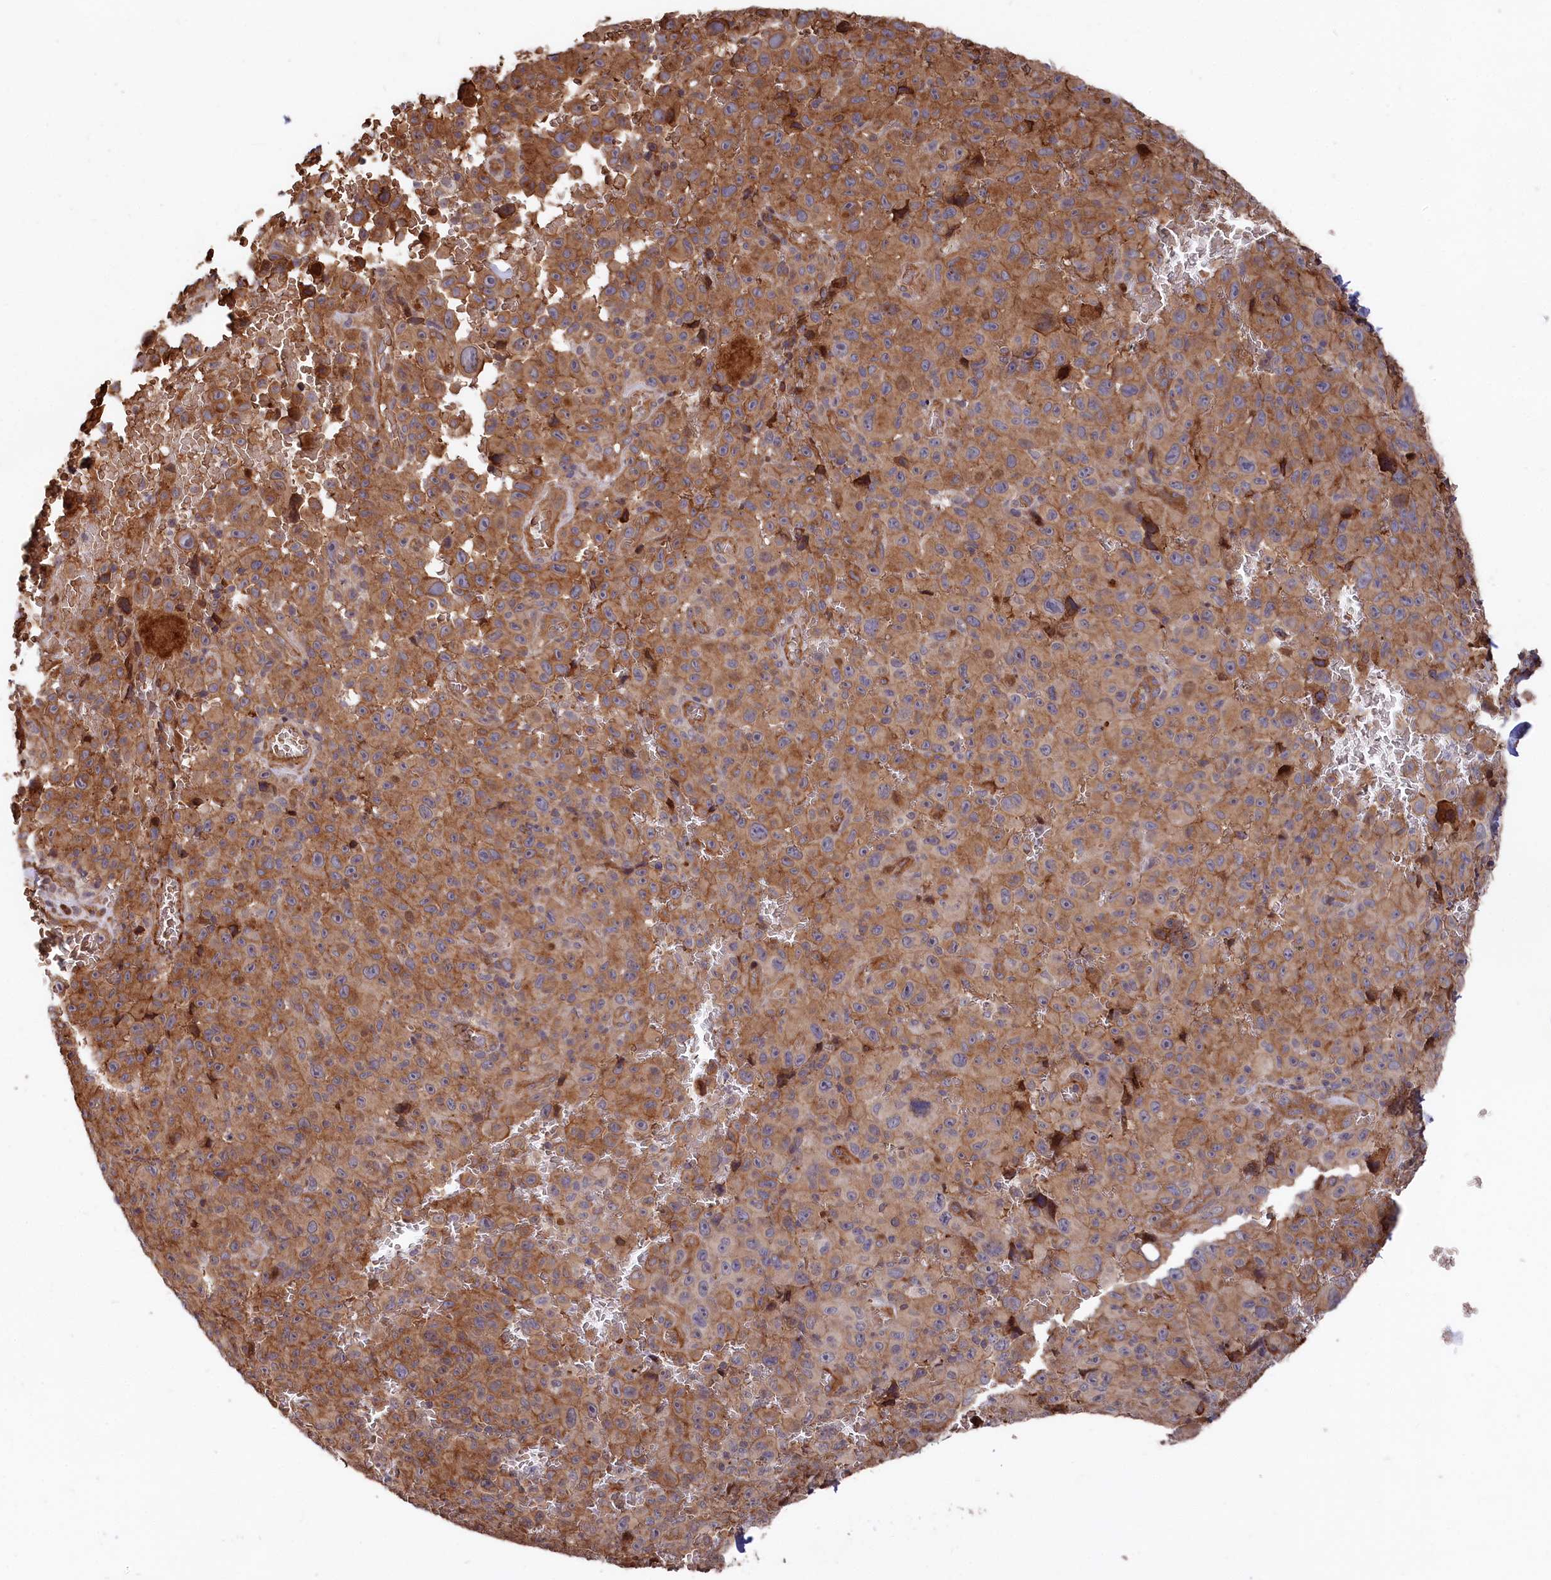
{"staining": {"intensity": "moderate", "quantity": ">75%", "location": "cytoplasmic/membranous"}, "tissue": "melanoma", "cell_type": "Tumor cells", "image_type": "cancer", "snomed": [{"axis": "morphology", "description": "Malignant melanoma, NOS"}, {"axis": "topography", "description": "Skin"}], "caption": "Brown immunohistochemical staining in human malignant melanoma reveals moderate cytoplasmic/membranous positivity in approximately >75% of tumor cells.", "gene": "TNKS1BP1", "patient": {"sex": "female", "age": 82}}